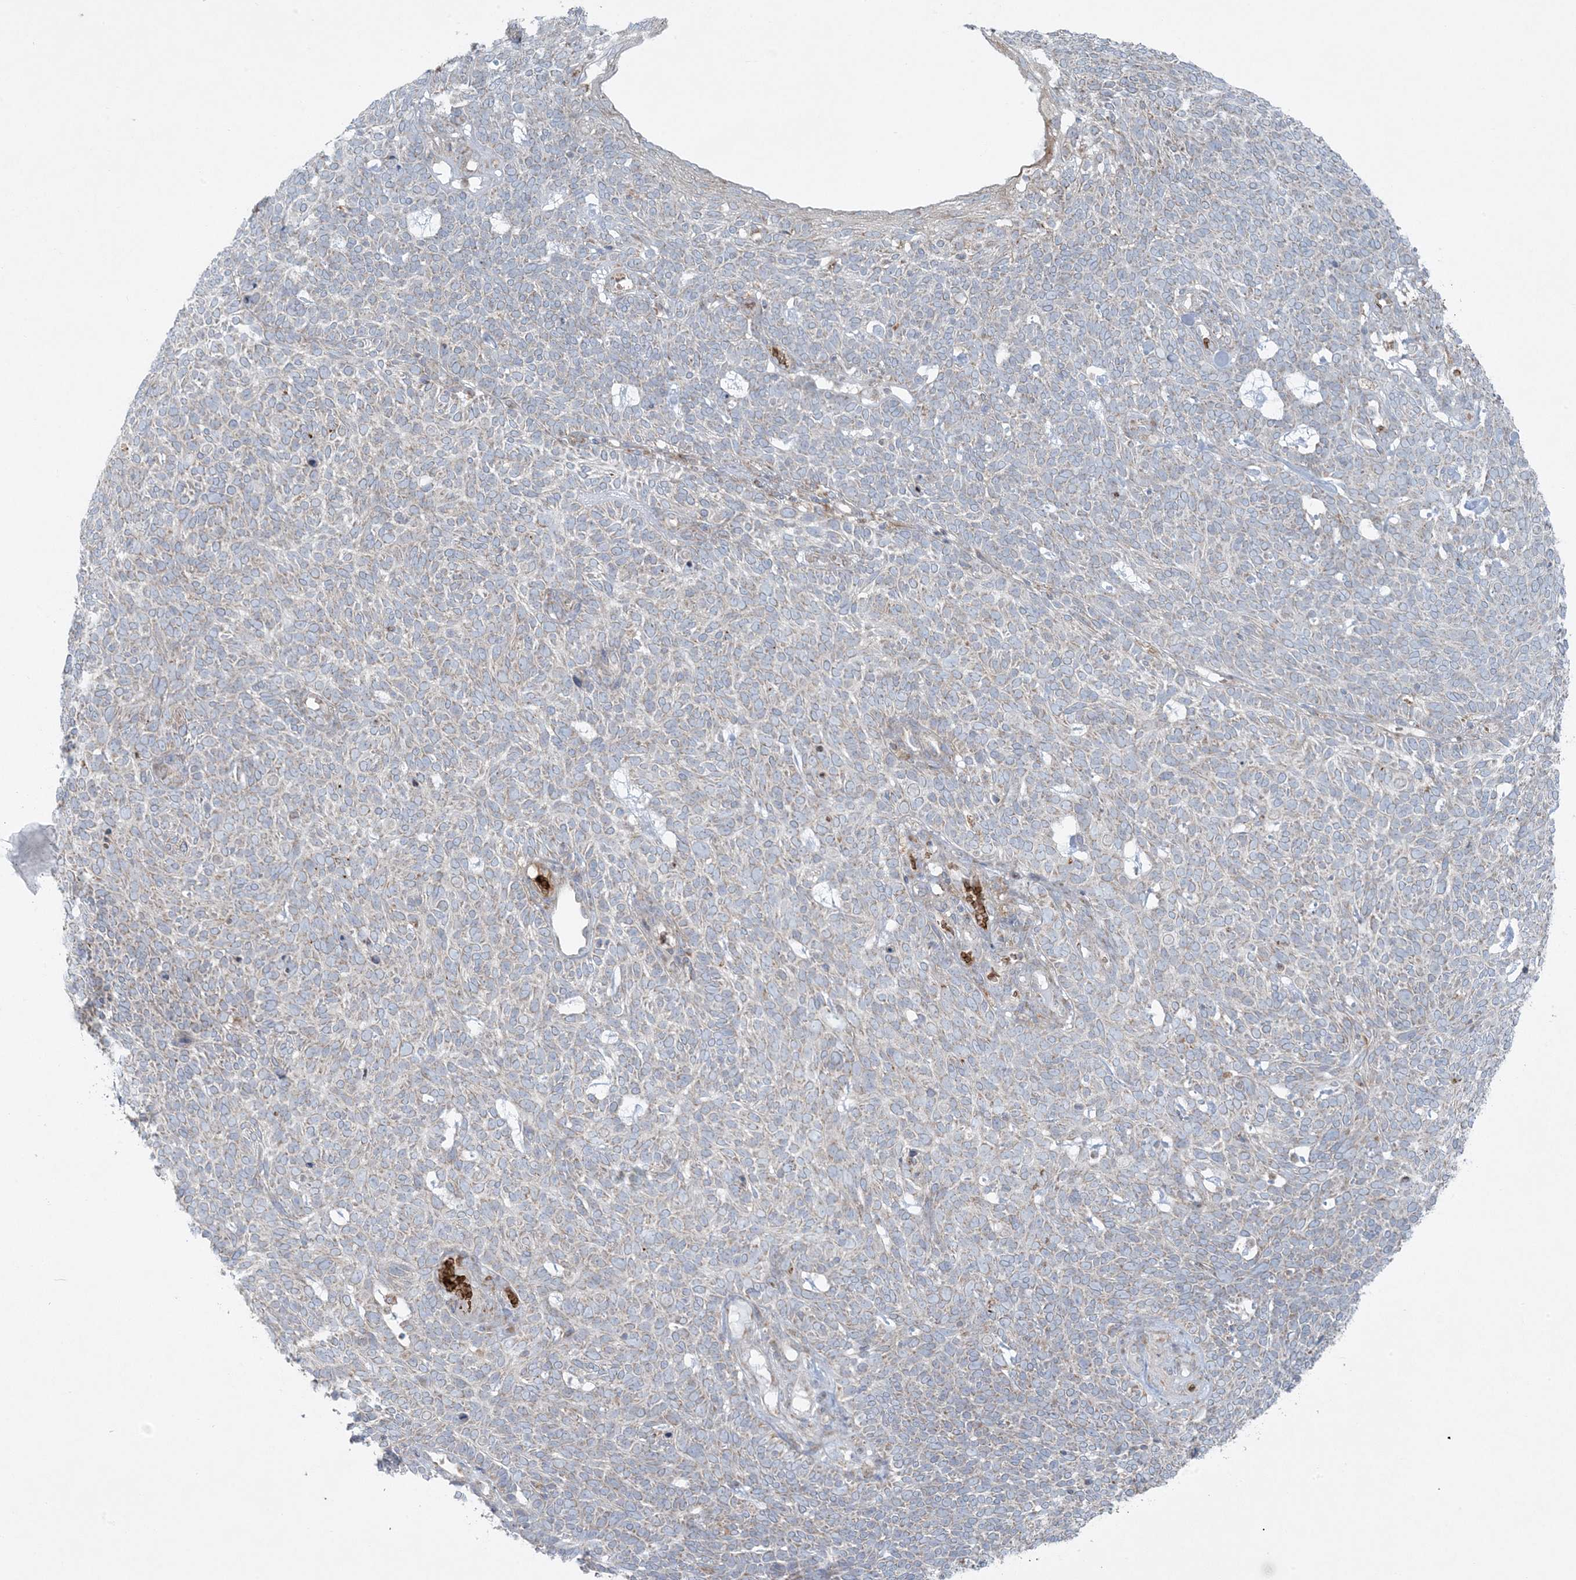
{"staining": {"intensity": "negative", "quantity": "none", "location": "none"}, "tissue": "skin cancer", "cell_type": "Tumor cells", "image_type": "cancer", "snomed": [{"axis": "morphology", "description": "Squamous cell carcinoma, NOS"}, {"axis": "topography", "description": "Skin"}], "caption": "The photomicrograph shows no staining of tumor cells in skin cancer (squamous cell carcinoma).", "gene": "PIK3R4", "patient": {"sex": "female", "age": 90}}